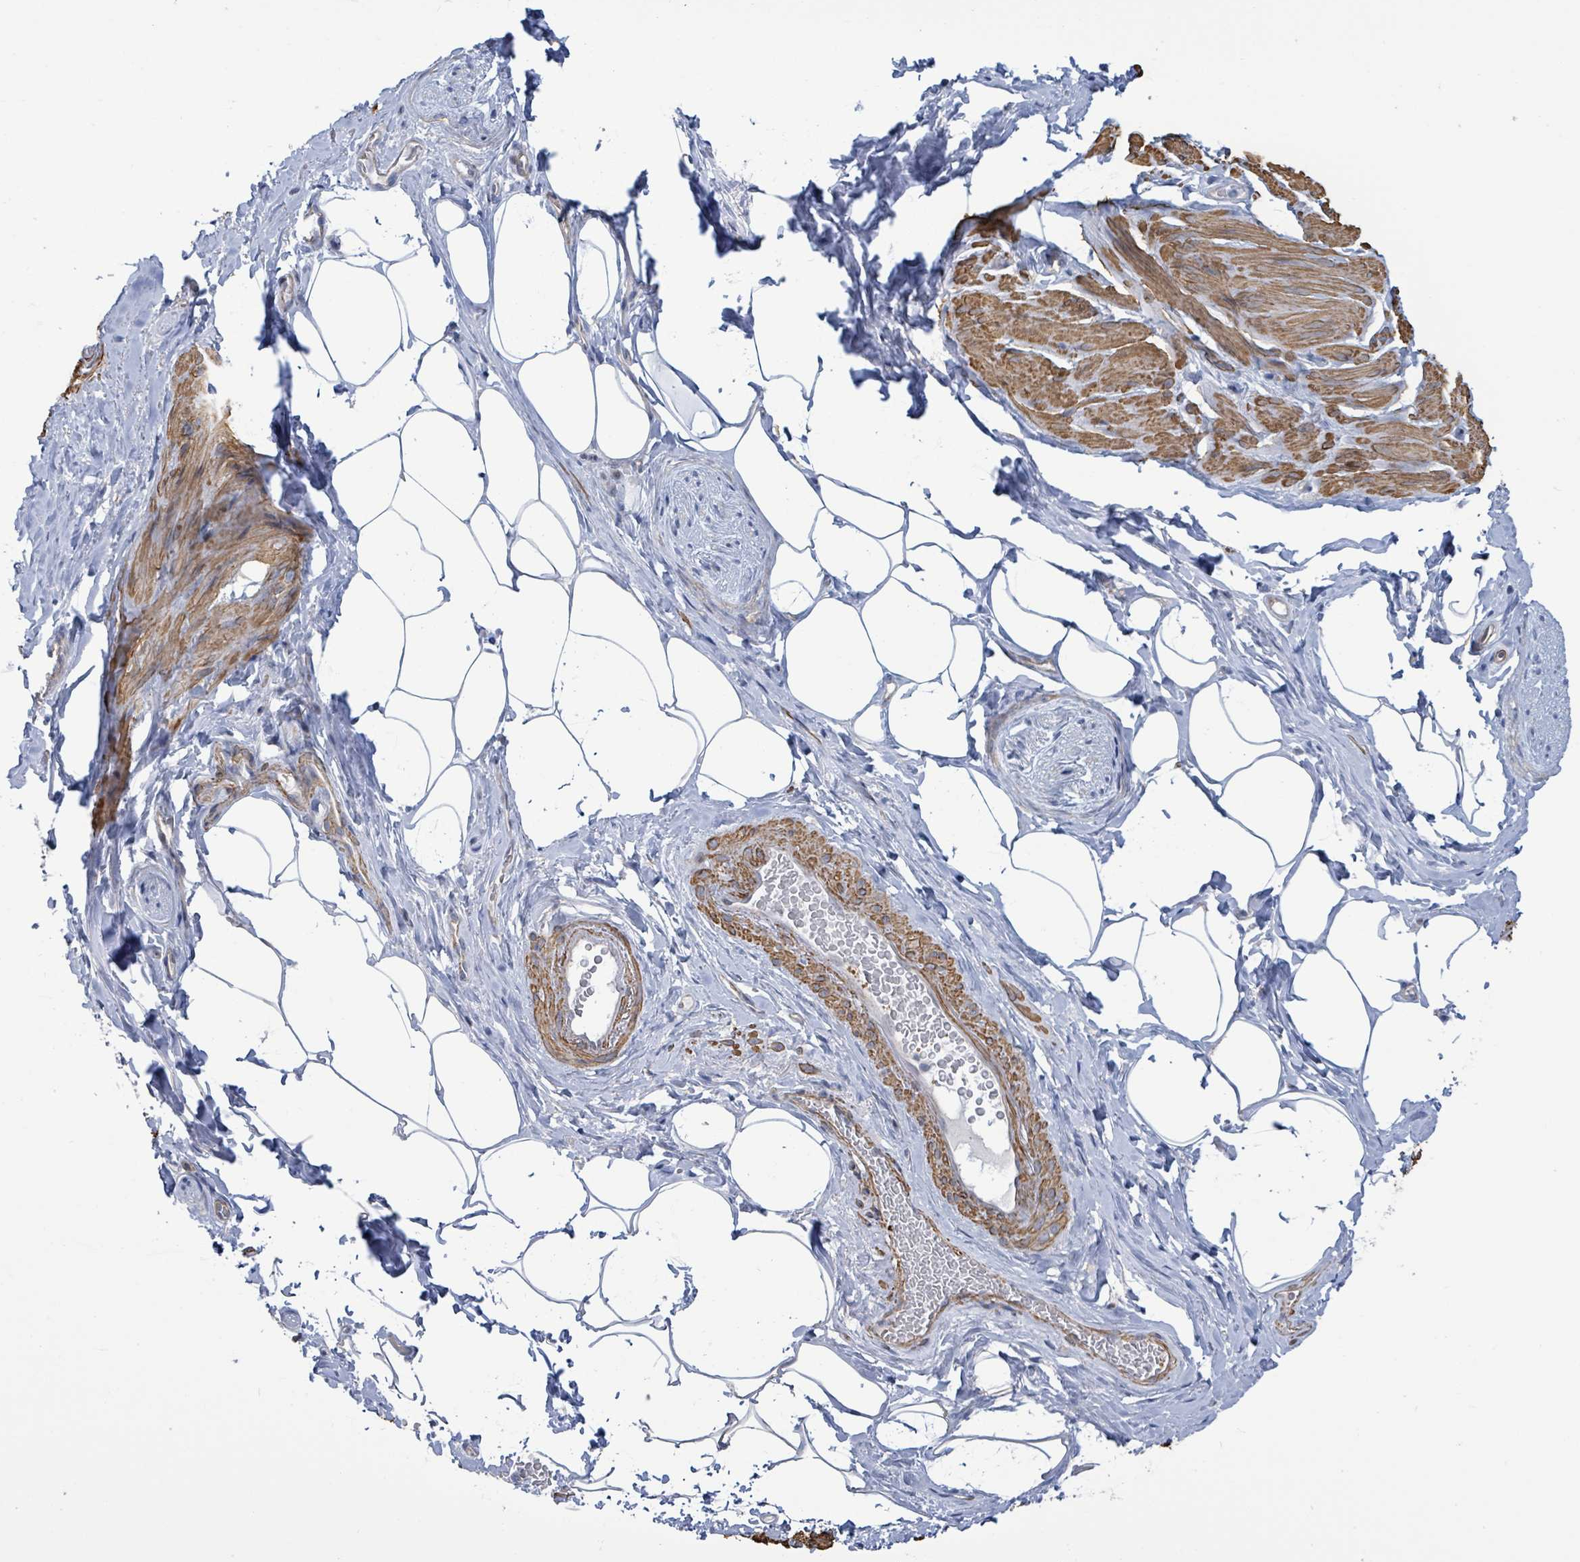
{"staining": {"intensity": "moderate", "quantity": ">75%", "location": "cytoplasmic/membranous"}, "tissue": "smooth muscle", "cell_type": "Smooth muscle cells", "image_type": "normal", "snomed": [{"axis": "morphology", "description": "Normal tissue, NOS"}, {"axis": "topography", "description": "Smooth muscle"}, {"axis": "topography", "description": "Peripheral nerve tissue"}], "caption": "A micrograph showing moderate cytoplasmic/membranous staining in about >75% of smooth muscle cells in unremarkable smooth muscle, as visualized by brown immunohistochemical staining.", "gene": "DMRTC1B", "patient": {"sex": "male", "age": 69}}